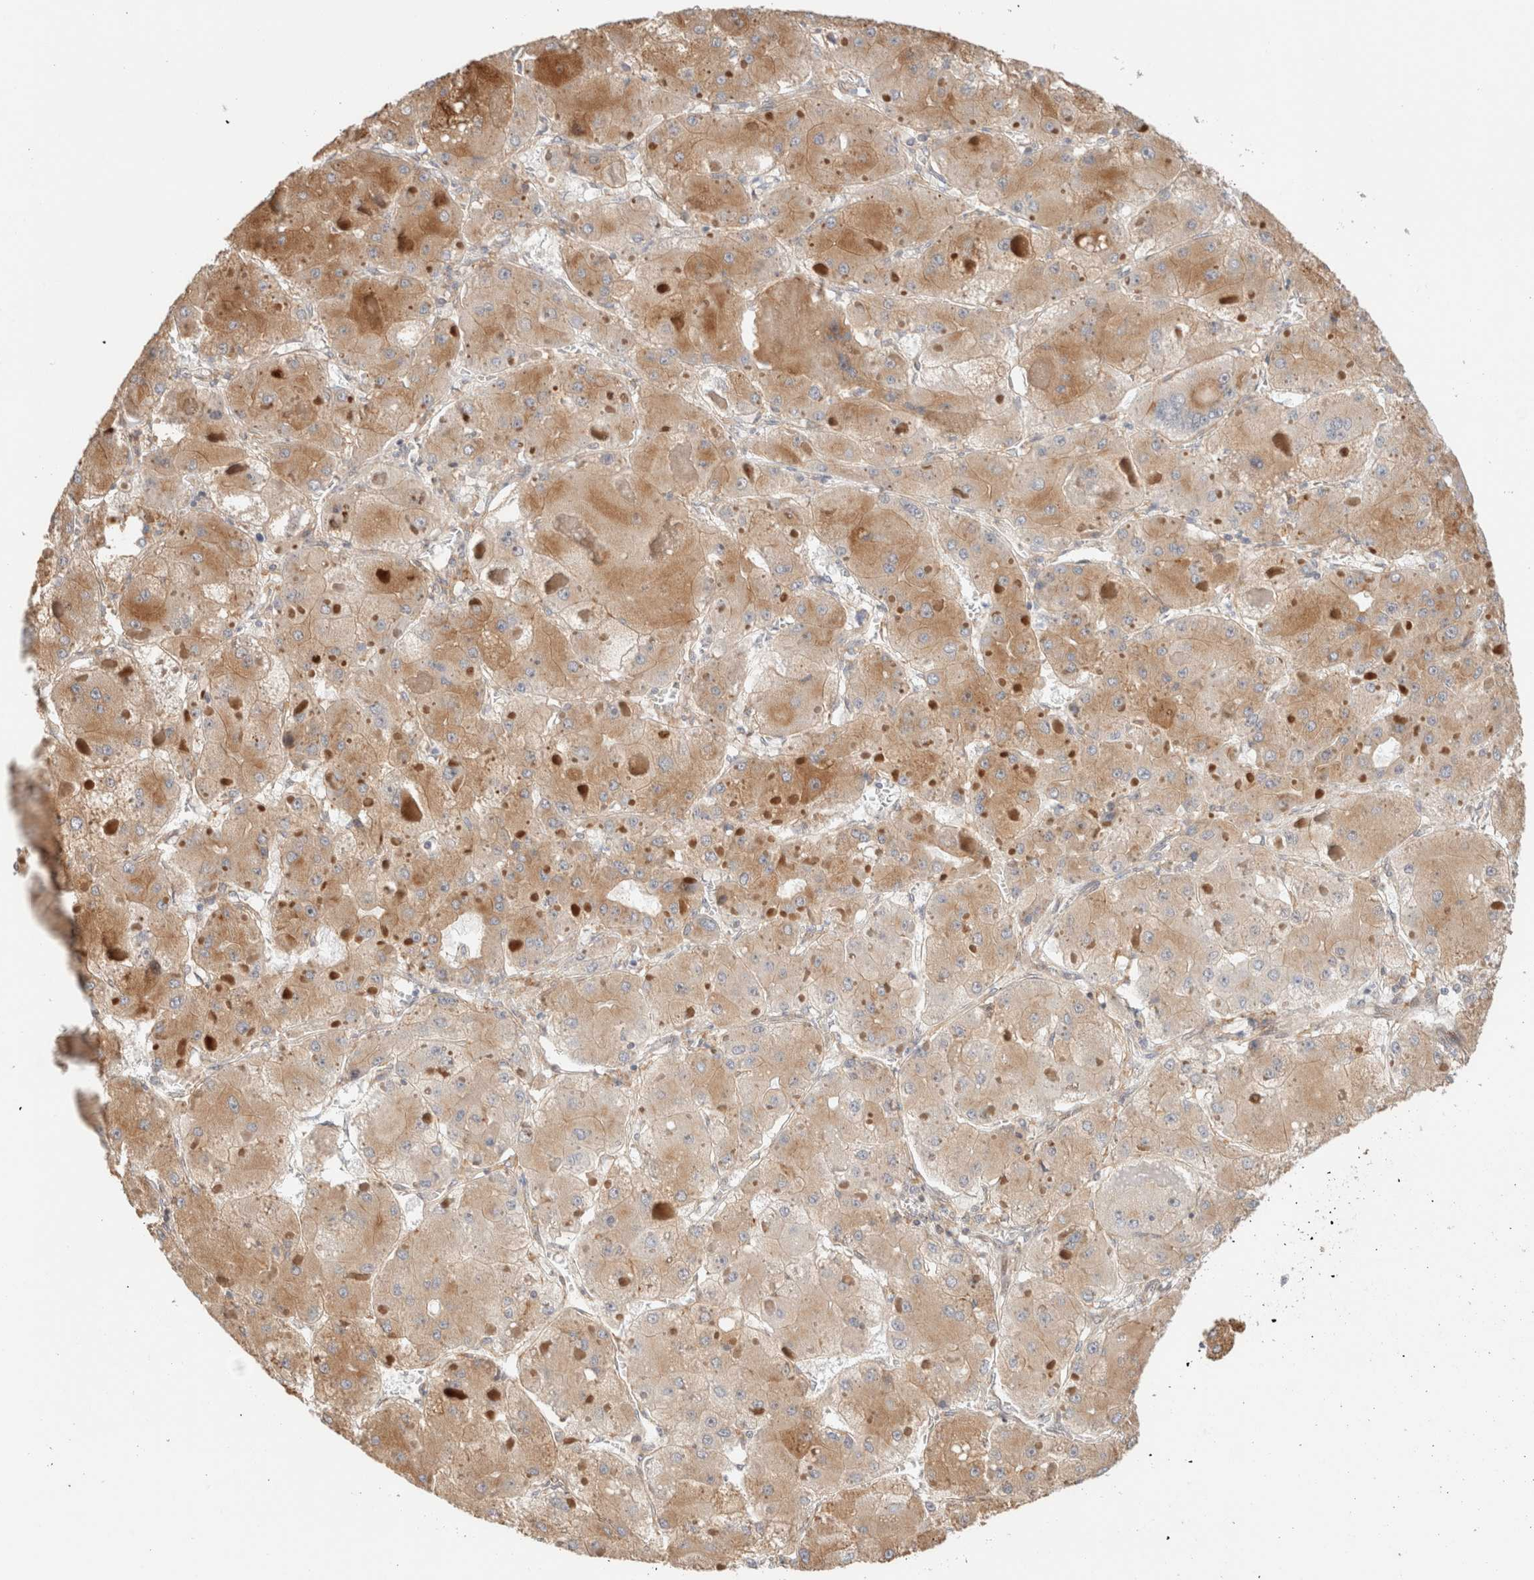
{"staining": {"intensity": "moderate", "quantity": ">75%", "location": "cytoplasmic/membranous"}, "tissue": "liver cancer", "cell_type": "Tumor cells", "image_type": "cancer", "snomed": [{"axis": "morphology", "description": "Carcinoma, Hepatocellular, NOS"}, {"axis": "topography", "description": "Liver"}], "caption": "High-magnification brightfield microscopy of liver cancer stained with DAB (3,3'-diaminobenzidine) (brown) and counterstained with hematoxylin (blue). tumor cells exhibit moderate cytoplasmic/membranous staining is present in about>75% of cells. Using DAB (brown) and hematoxylin (blue) stains, captured at high magnification using brightfield microscopy.", "gene": "ID3", "patient": {"sex": "female", "age": 73}}